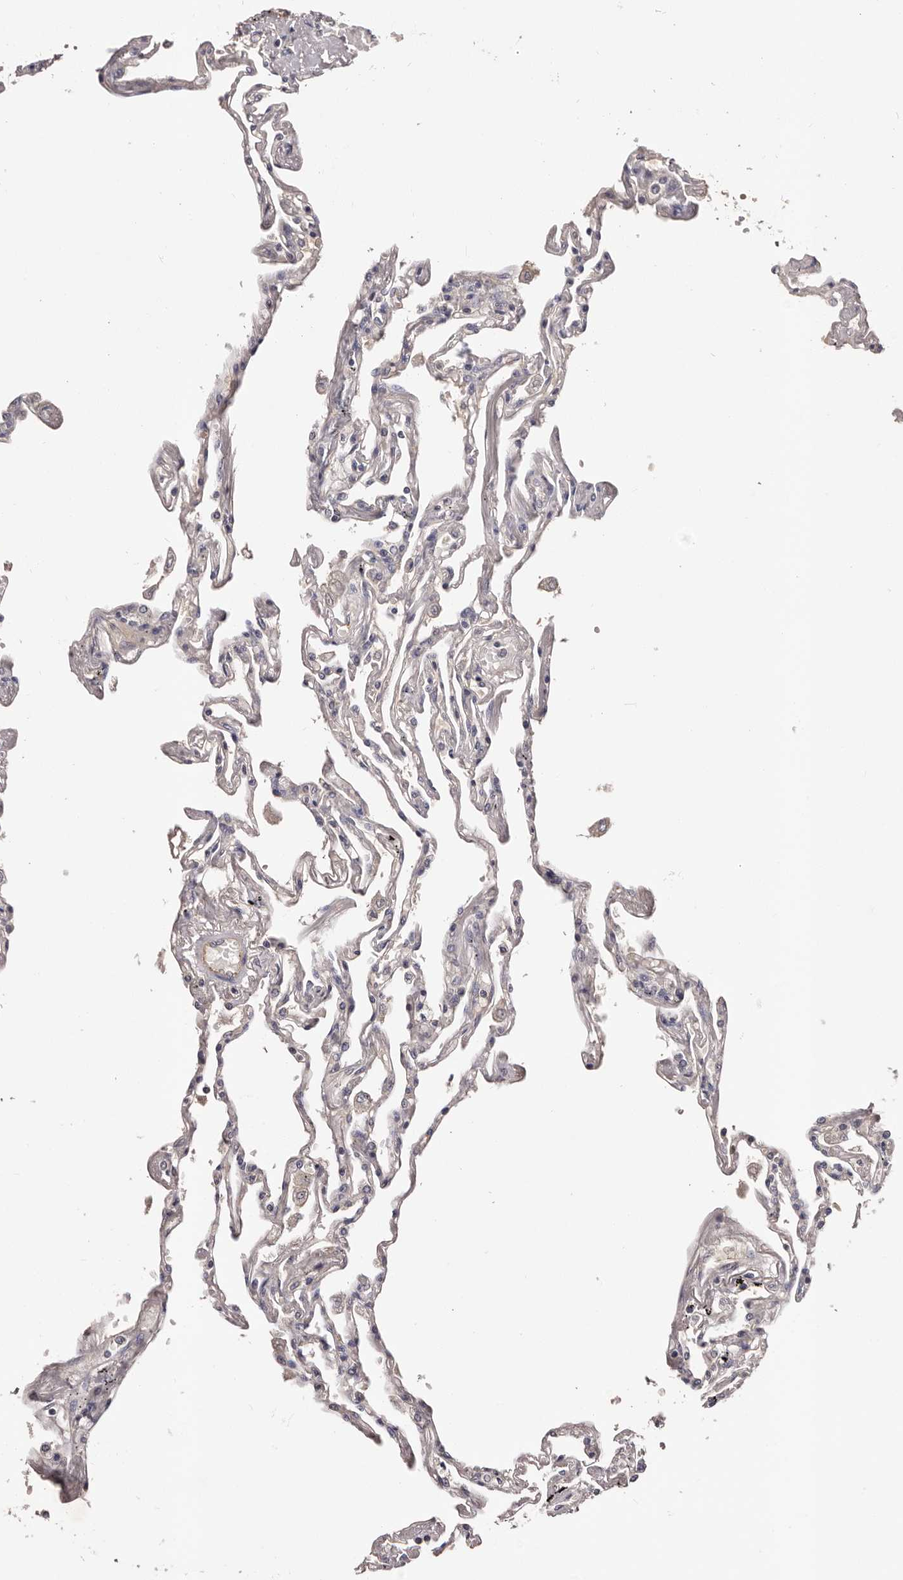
{"staining": {"intensity": "negative", "quantity": "none", "location": "none"}, "tissue": "lung", "cell_type": "Alveolar cells", "image_type": "normal", "snomed": [{"axis": "morphology", "description": "Normal tissue, NOS"}, {"axis": "topography", "description": "Lung"}], "caption": "Immunohistochemistry (IHC) micrograph of unremarkable lung: lung stained with DAB reveals no significant protein positivity in alveolar cells.", "gene": "LTV1", "patient": {"sex": "female", "age": 67}}